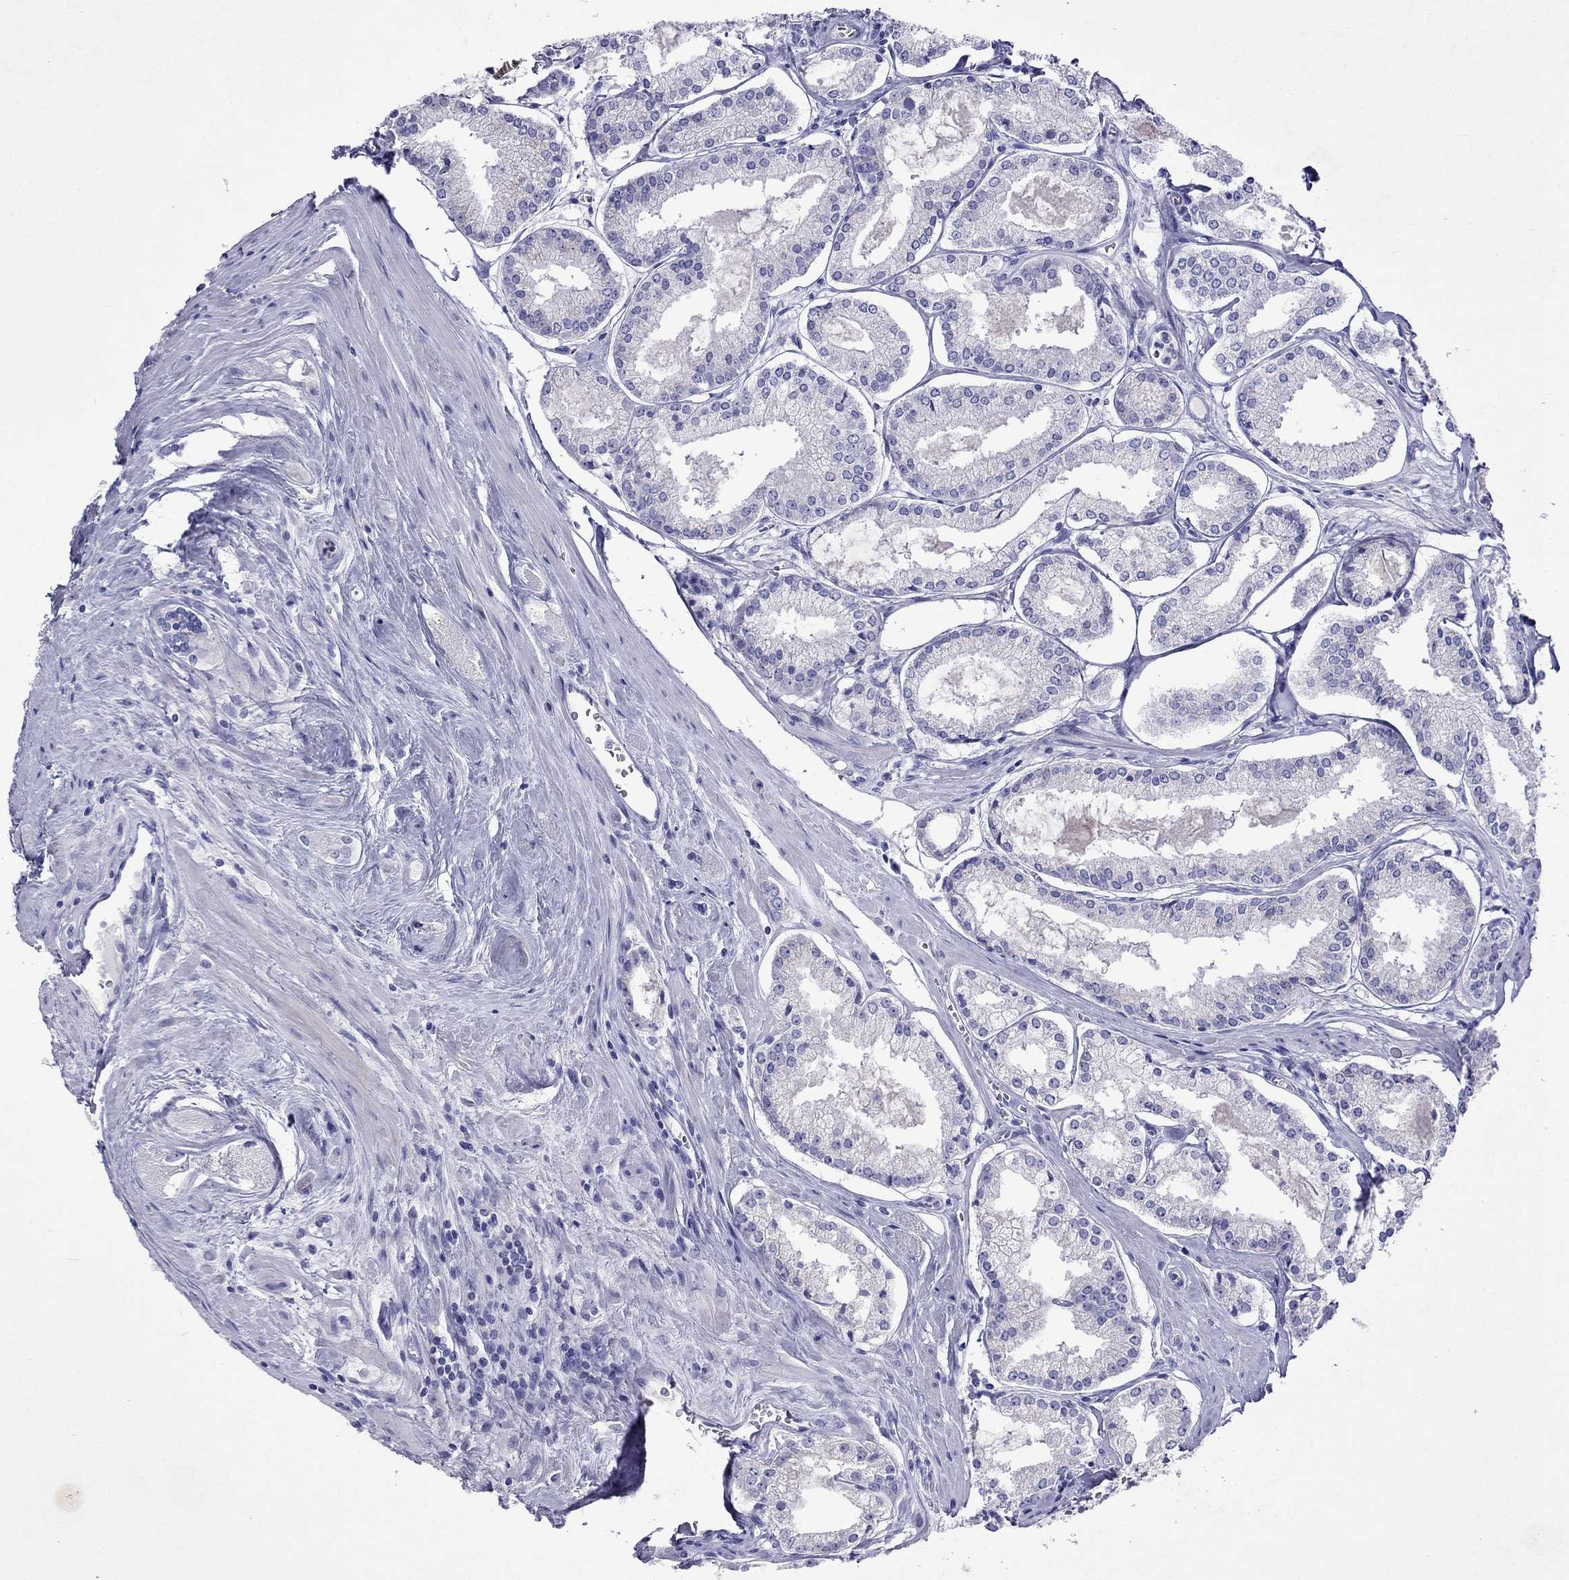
{"staining": {"intensity": "negative", "quantity": "none", "location": "none"}, "tissue": "prostate cancer", "cell_type": "Tumor cells", "image_type": "cancer", "snomed": [{"axis": "morphology", "description": "Adenocarcinoma, NOS"}, {"axis": "topography", "description": "Prostate"}], "caption": "An image of prostate cancer stained for a protein exhibits no brown staining in tumor cells. Brightfield microscopy of immunohistochemistry (IHC) stained with DAB (3,3'-diaminobenzidine) (brown) and hematoxylin (blue), captured at high magnification.", "gene": "TDRD1", "patient": {"sex": "male", "age": 72}}